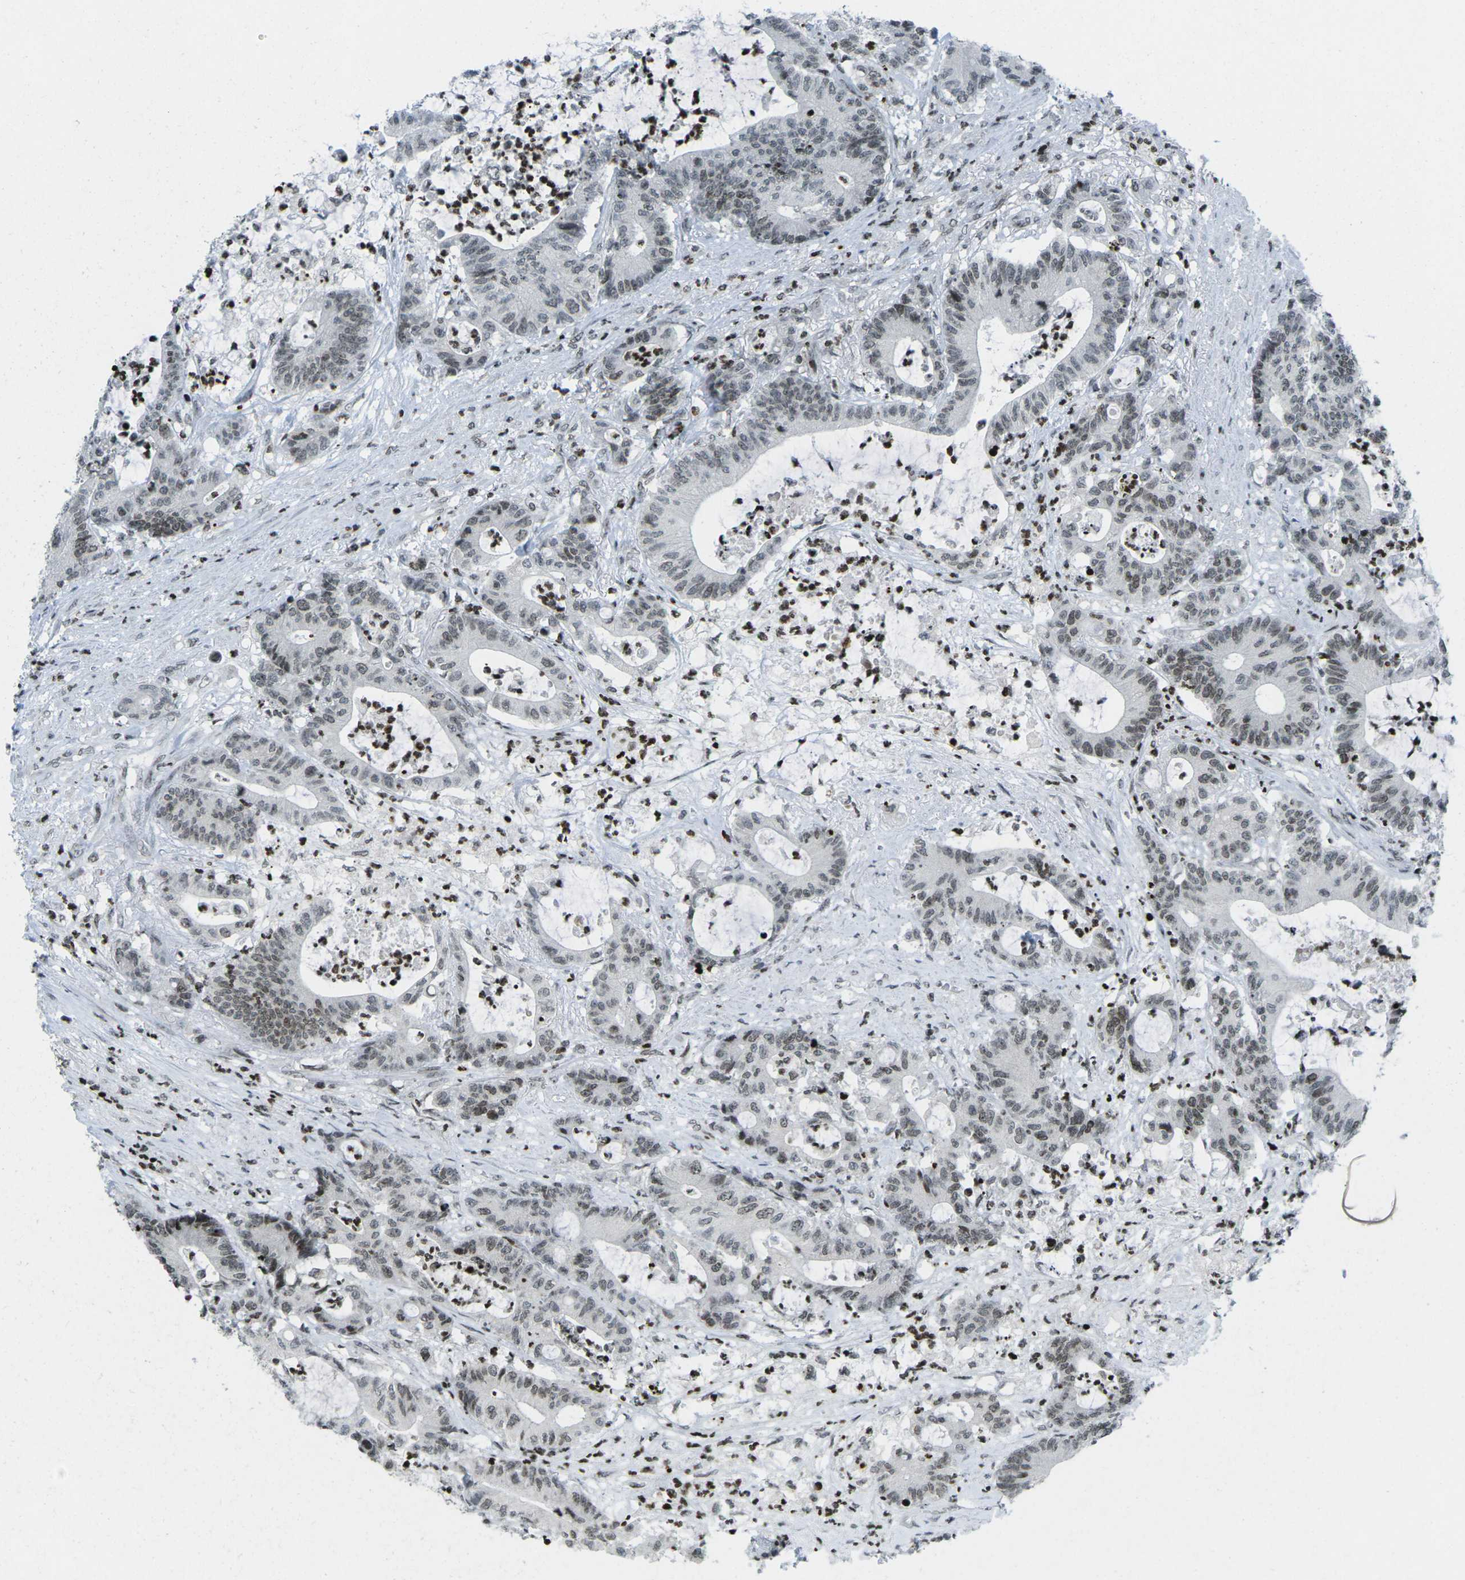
{"staining": {"intensity": "weak", "quantity": ">75%", "location": "nuclear"}, "tissue": "colorectal cancer", "cell_type": "Tumor cells", "image_type": "cancer", "snomed": [{"axis": "morphology", "description": "Adenocarcinoma, NOS"}, {"axis": "topography", "description": "Colon"}], "caption": "Colorectal cancer was stained to show a protein in brown. There is low levels of weak nuclear positivity in approximately >75% of tumor cells. (DAB (3,3'-diaminobenzidine) IHC, brown staining for protein, blue staining for nuclei).", "gene": "EME1", "patient": {"sex": "female", "age": 84}}